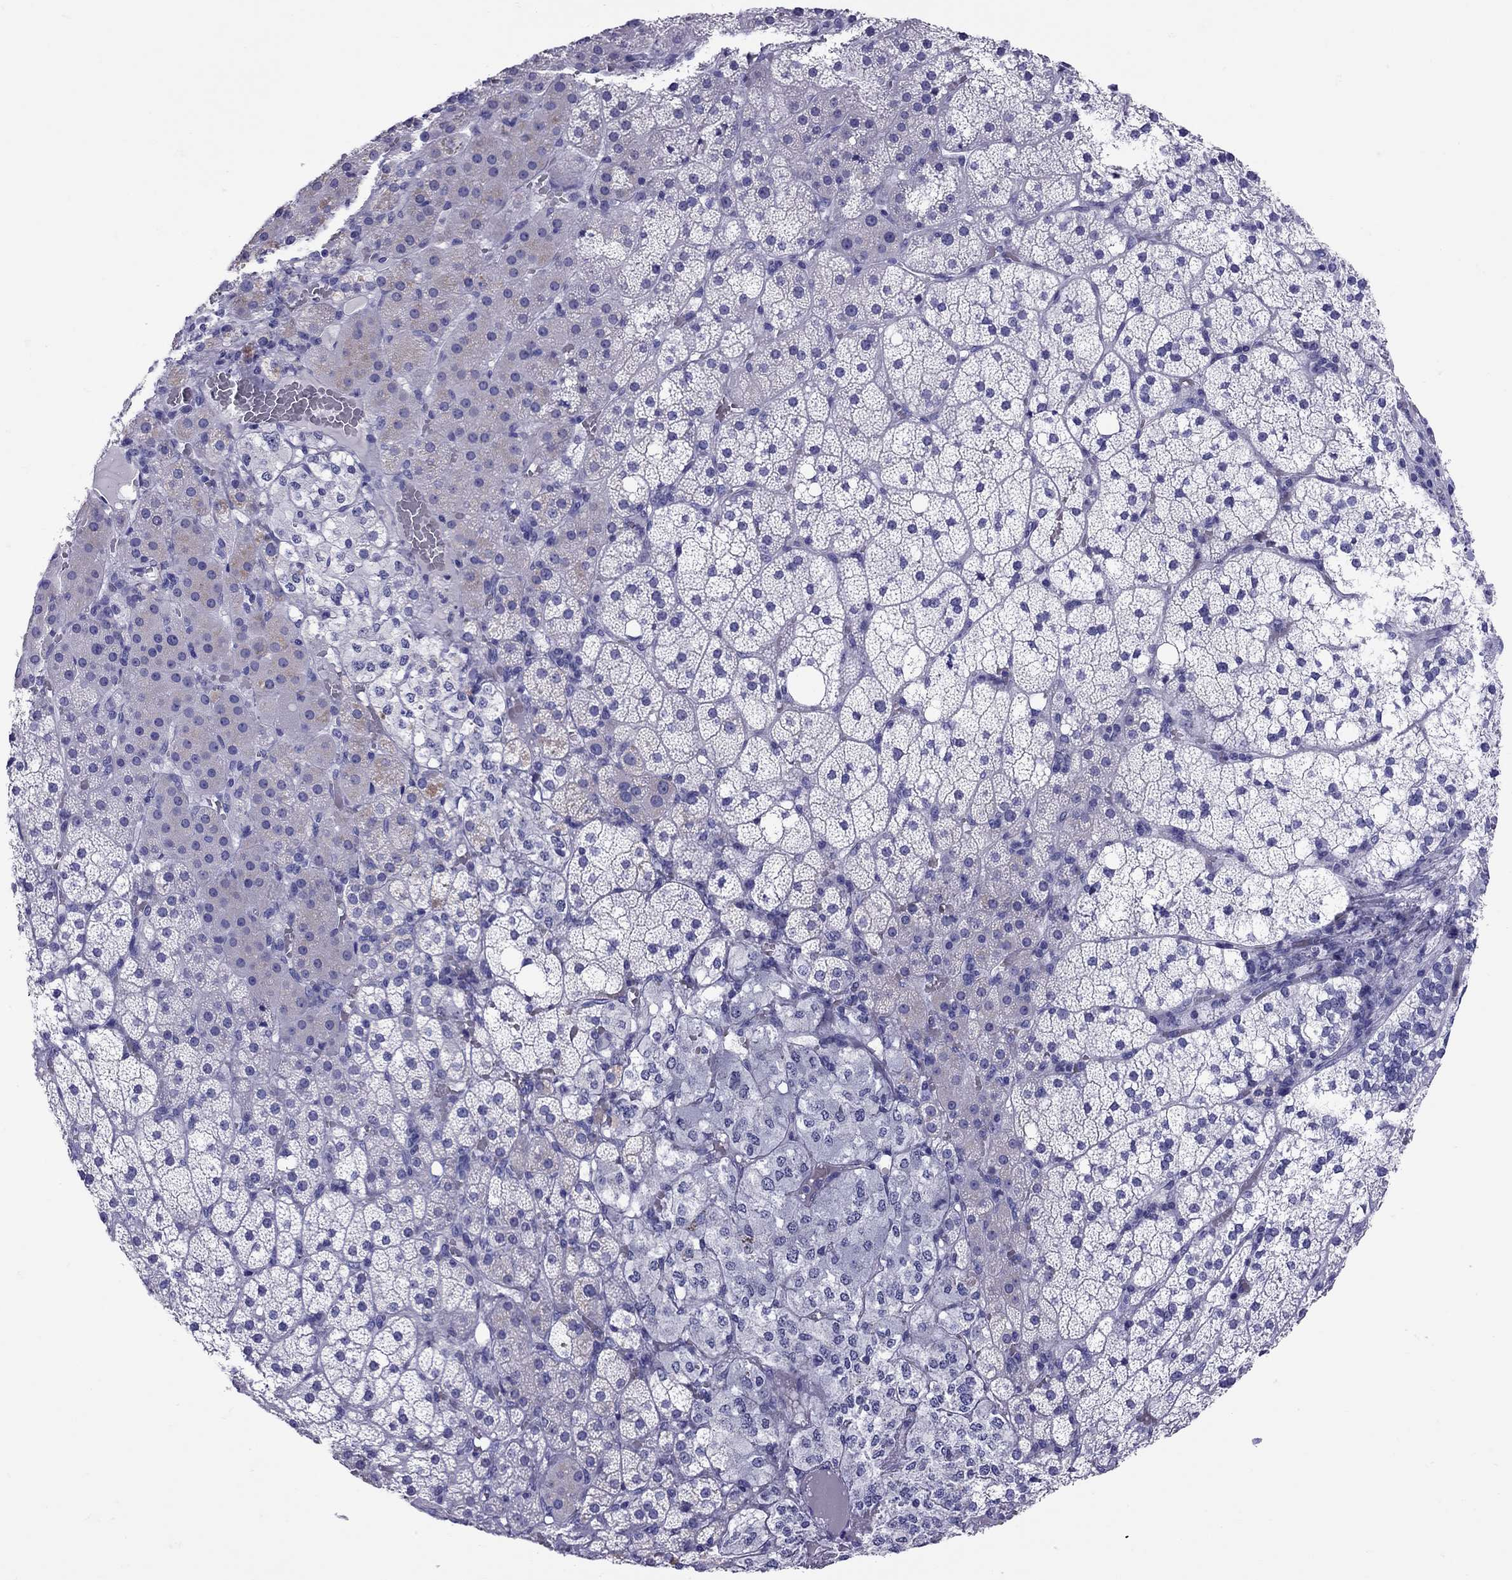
{"staining": {"intensity": "negative", "quantity": "none", "location": "none"}, "tissue": "adrenal gland", "cell_type": "Glandular cells", "image_type": "normal", "snomed": [{"axis": "morphology", "description": "Normal tissue, NOS"}, {"axis": "topography", "description": "Adrenal gland"}], "caption": "An IHC photomicrograph of benign adrenal gland is shown. There is no staining in glandular cells of adrenal gland.", "gene": "AVPR1B", "patient": {"sex": "male", "age": 53}}